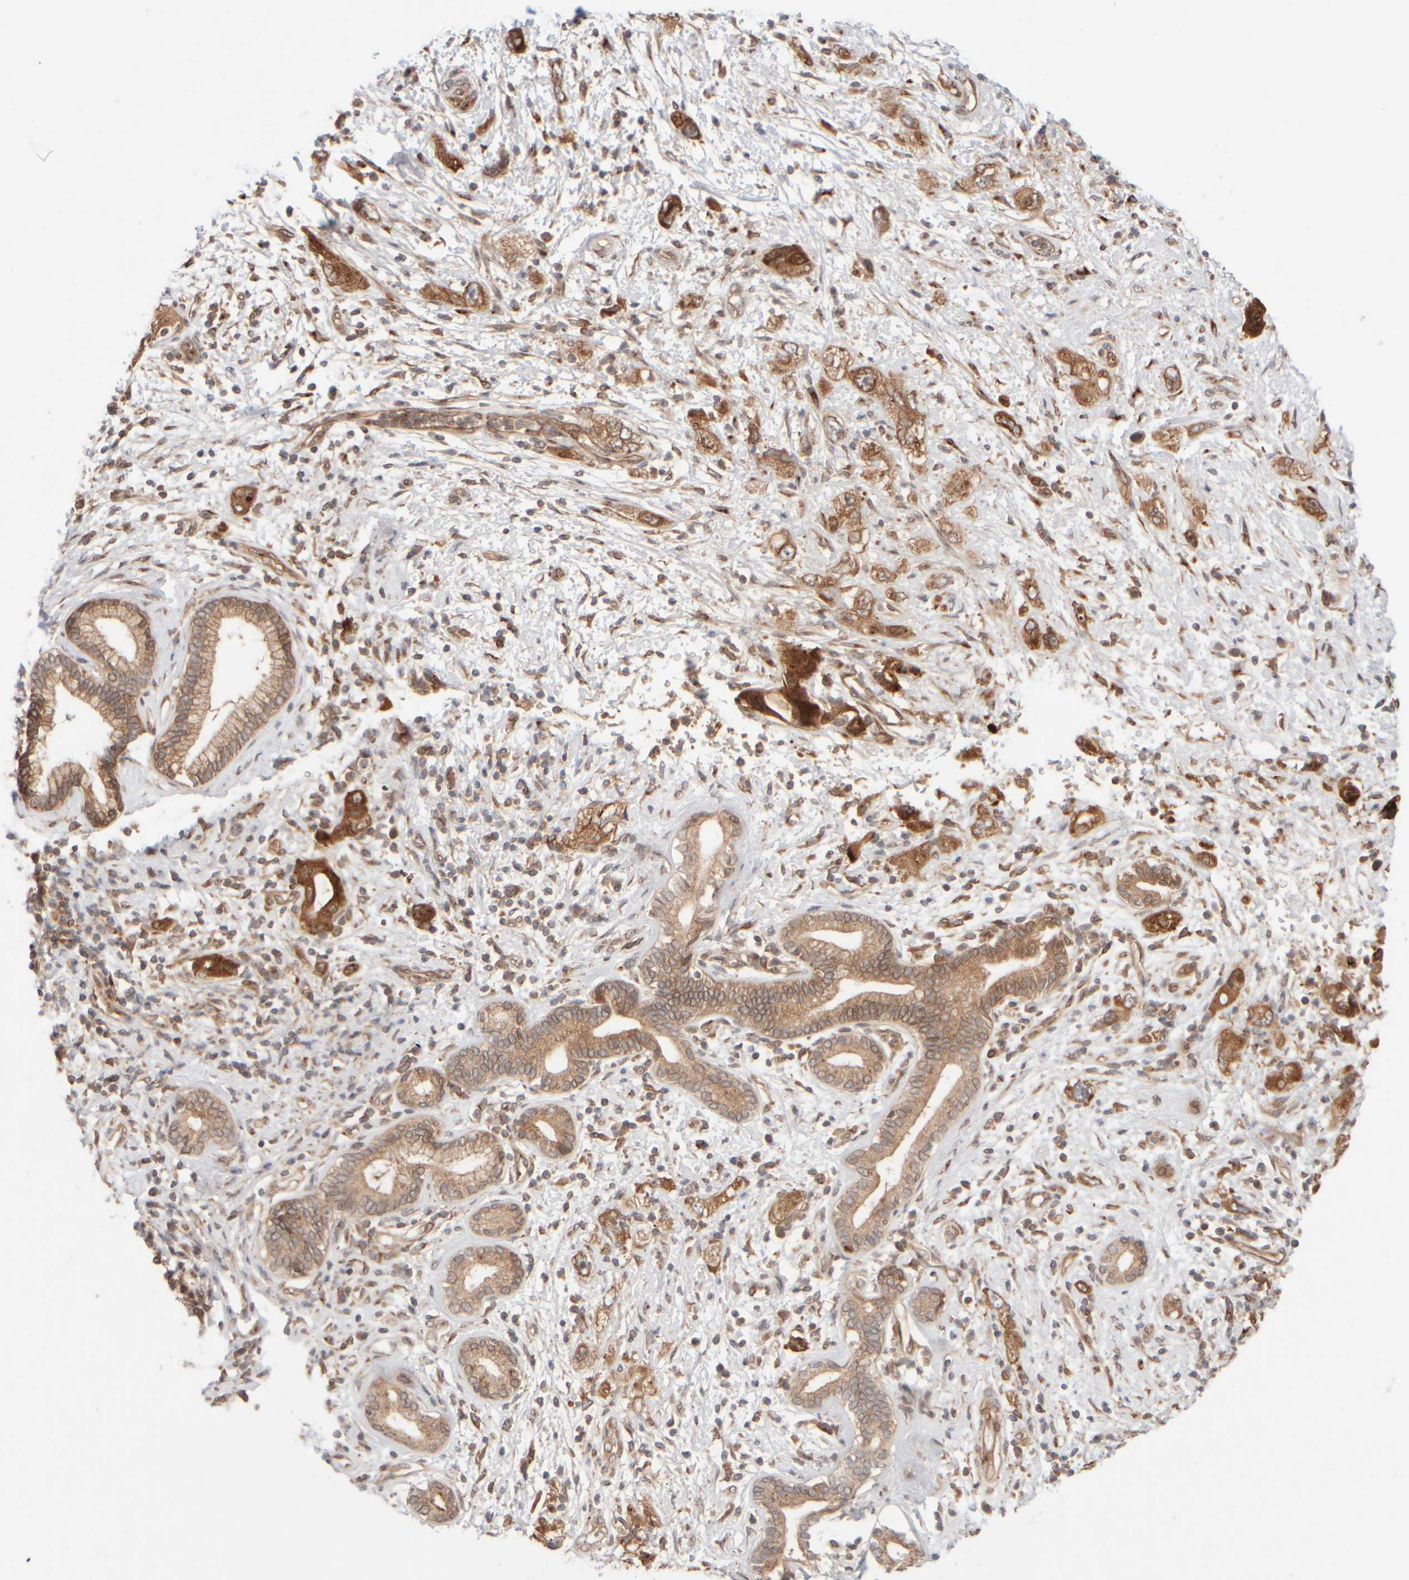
{"staining": {"intensity": "moderate", "quantity": ">75%", "location": "cytoplasmic/membranous"}, "tissue": "pancreatic cancer", "cell_type": "Tumor cells", "image_type": "cancer", "snomed": [{"axis": "morphology", "description": "Adenocarcinoma, NOS"}, {"axis": "topography", "description": "Pancreas"}], "caption": "IHC (DAB) staining of human pancreatic adenocarcinoma demonstrates moderate cytoplasmic/membranous protein staining in about >75% of tumor cells. The protein is shown in brown color, while the nuclei are stained blue.", "gene": "GCN1", "patient": {"sex": "female", "age": 73}}